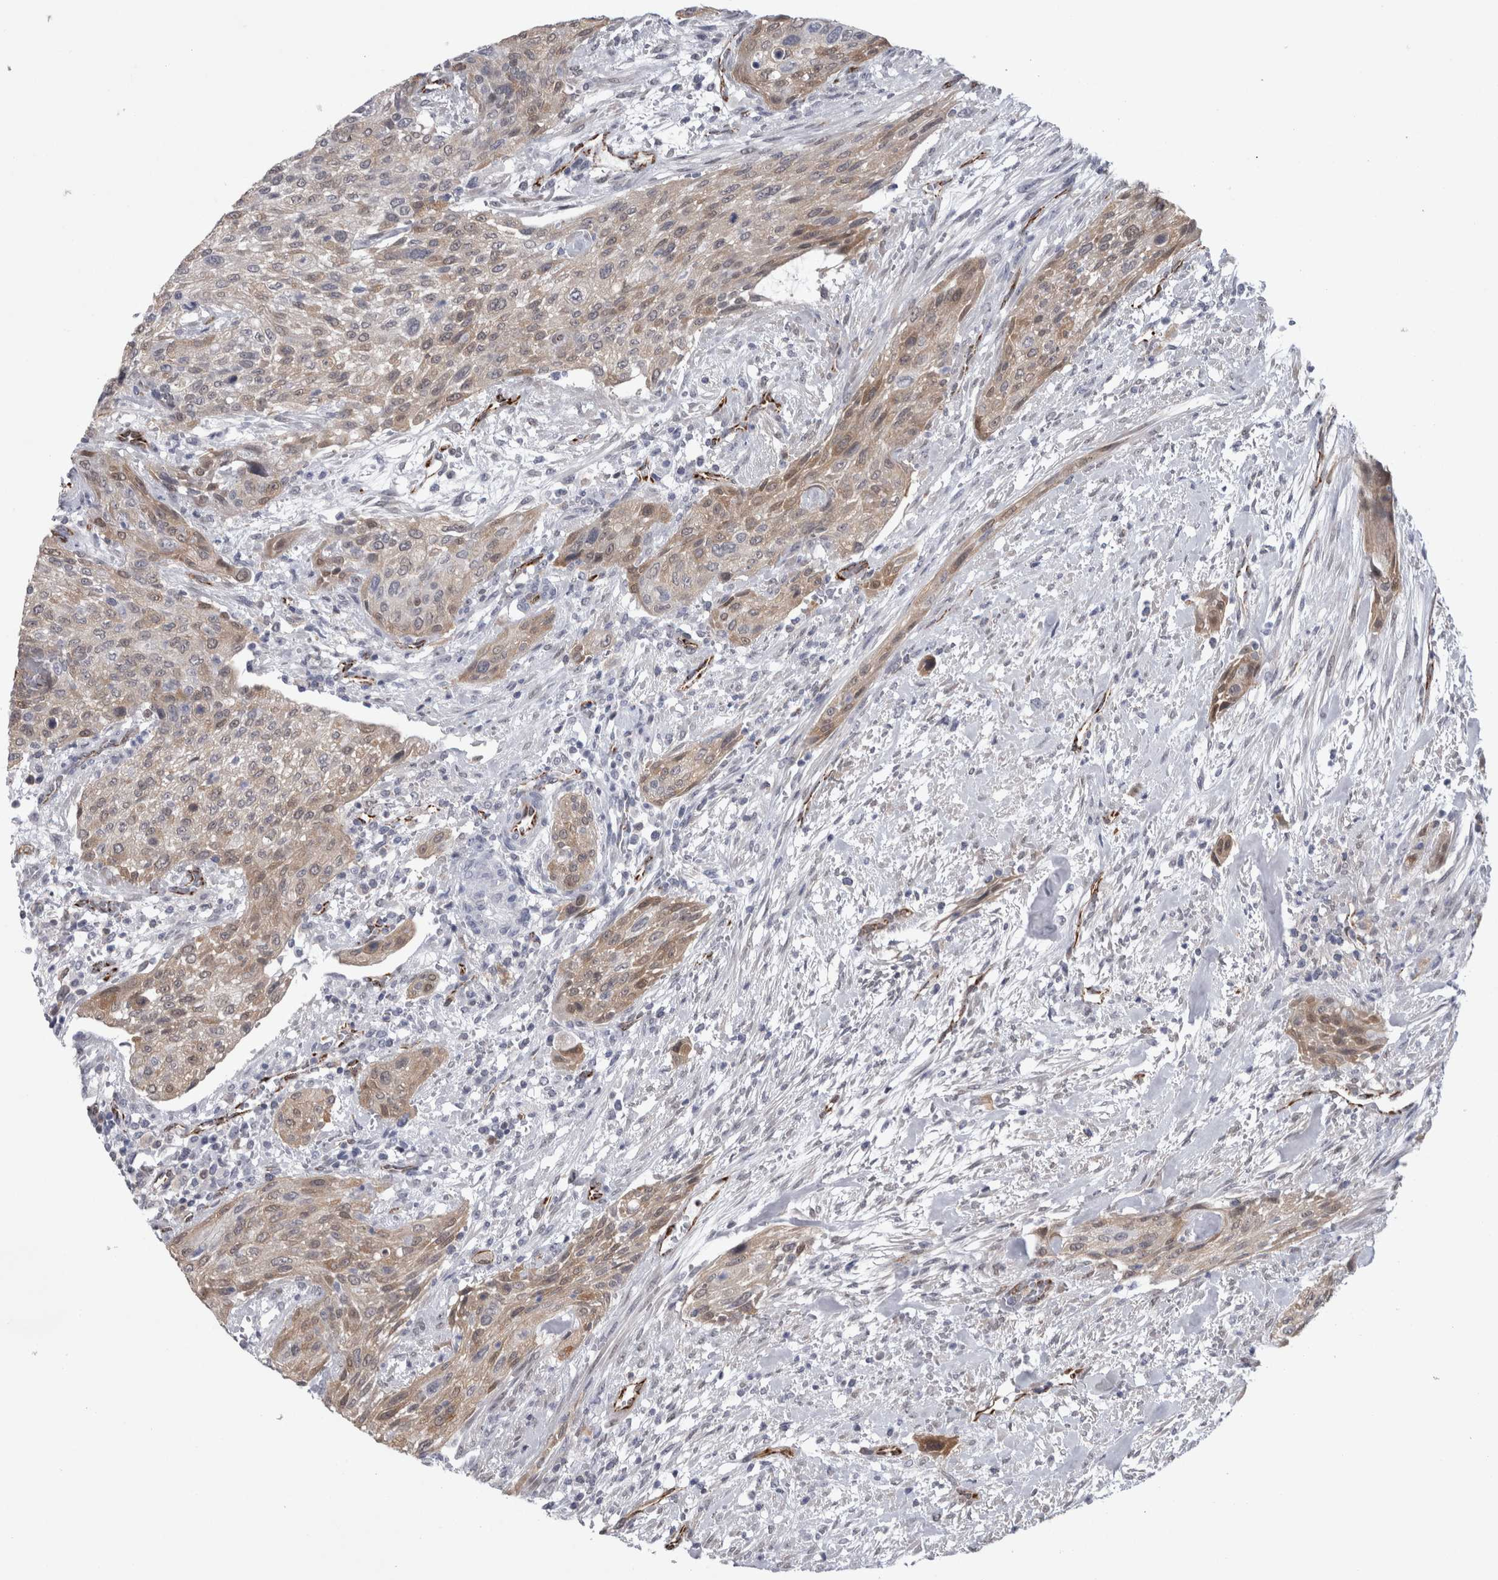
{"staining": {"intensity": "weak", "quantity": ">75%", "location": "cytoplasmic/membranous"}, "tissue": "urothelial cancer", "cell_type": "Tumor cells", "image_type": "cancer", "snomed": [{"axis": "morphology", "description": "Urothelial carcinoma, Low grade"}, {"axis": "morphology", "description": "Urothelial carcinoma, High grade"}, {"axis": "topography", "description": "Urinary bladder"}], "caption": "Weak cytoplasmic/membranous staining is appreciated in about >75% of tumor cells in low-grade urothelial carcinoma. (Brightfield microscopy of DAB IHC at high magnification).", "gene": "ACOT7", "patient": {"sex": "male", "age": 35}}